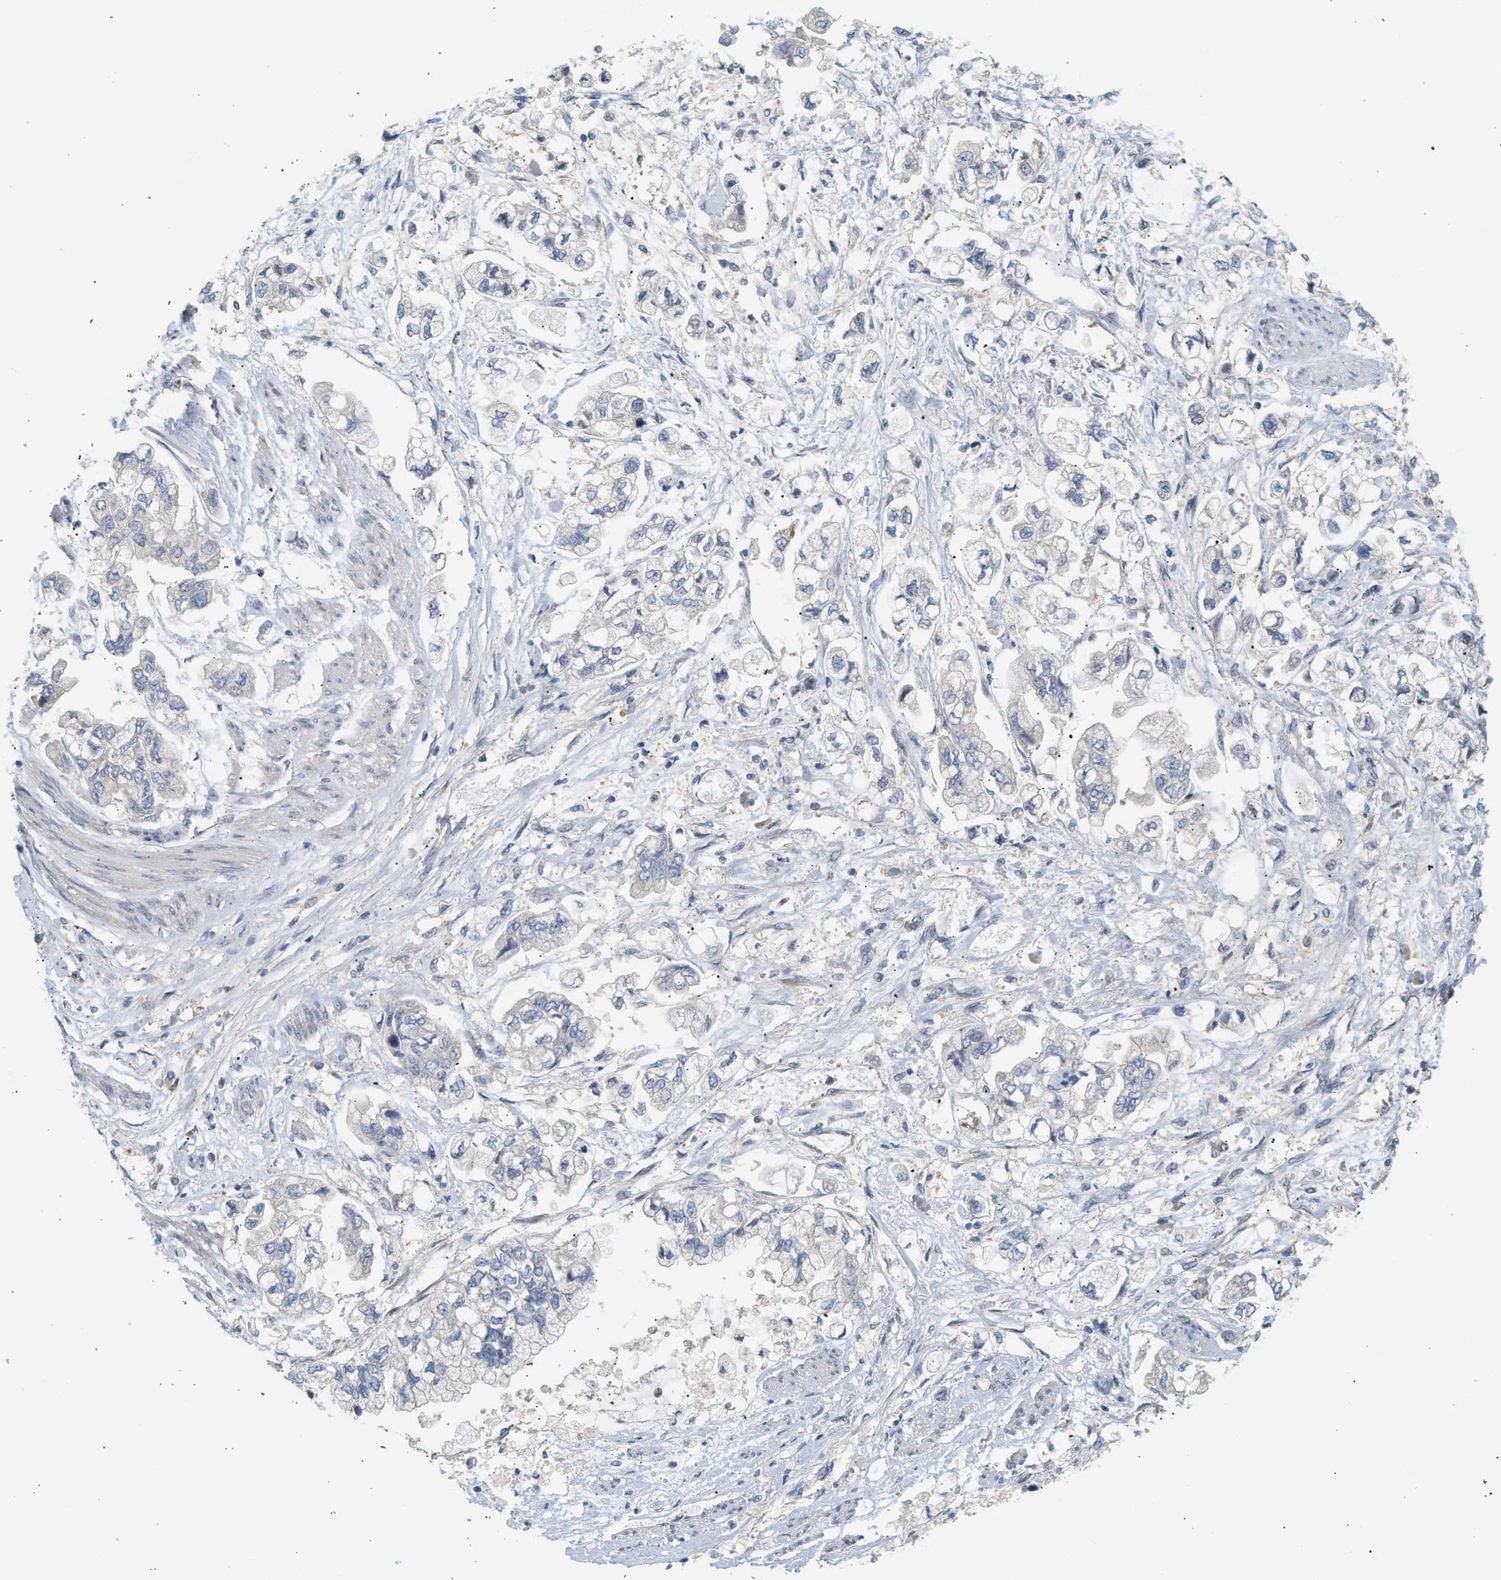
{"staining": {"intensity": "negative", "quantity": "none", "location": "none"}, "tissue": "stomach cancer", "cell_type": "Tumor cells", "image_type": "cancer", "snomed": [{"axis": "morphology", "description": "Normal tissue, NOS"}, {"axis": "morphology", "description": "Adenocarcinoma, NOS"}, {"axis": "topography", "description": "Stomach"}], "caption": "Tumor cells show no significant protein staining in adenocarcinoma (stomach).", "gene": "PAFAH1B1", "patient": {"sex": "male", "age": 62}}